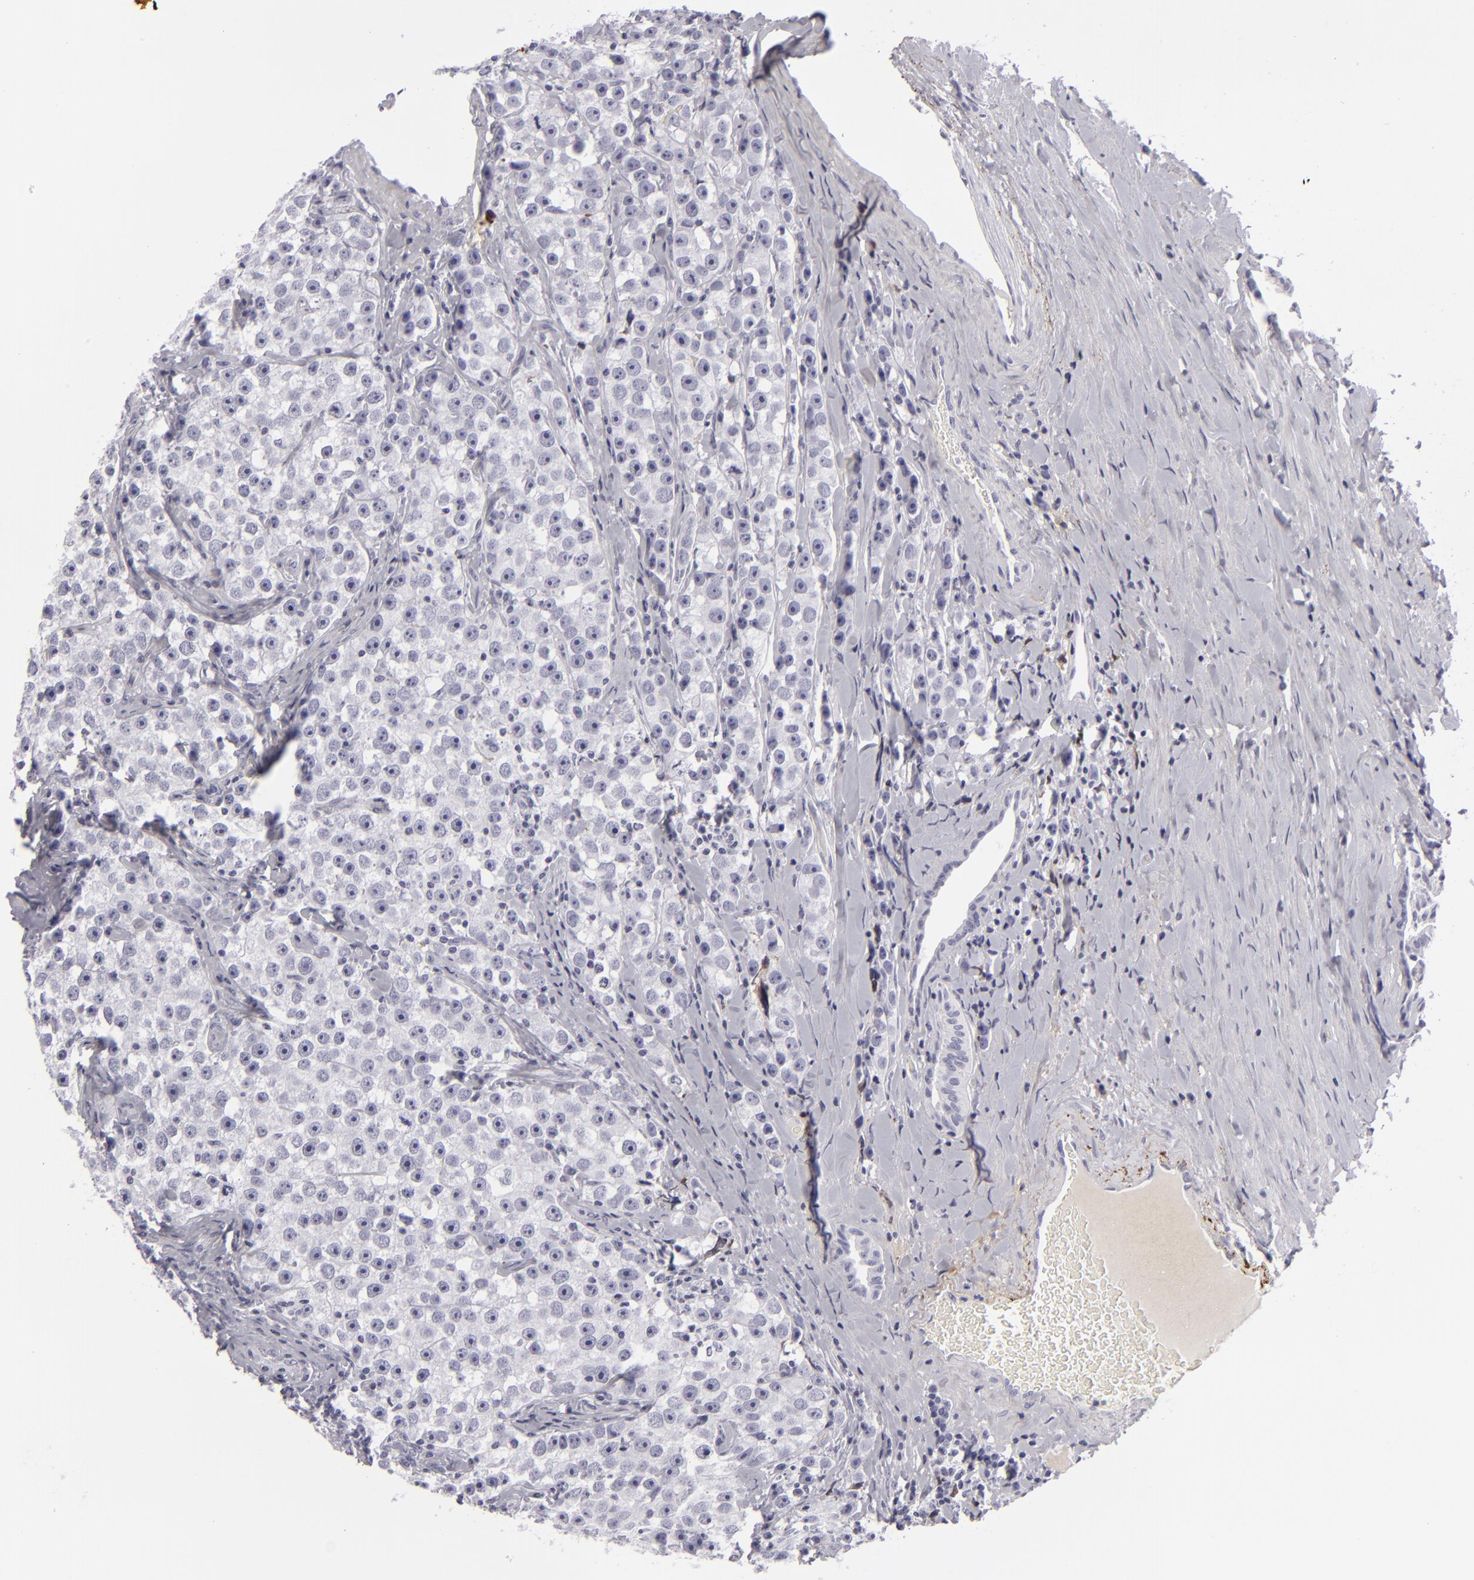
{"staining": {"intensity": "negative", "quantity": "none", "location": "none"}, "tissue": "testis cancer", "cell_type": "Tumor cells", "image_type": "cancer", "snomed": [{"axis": "morphology", "description": "Seminoma, NOS"}, {"axis": "topography", "description": "Testis"}], "caption": "There is no significant positivity in tumor cells of seminoma (testis).", "gene": "C9", "patient": {"sex": "male", "age": 32}}